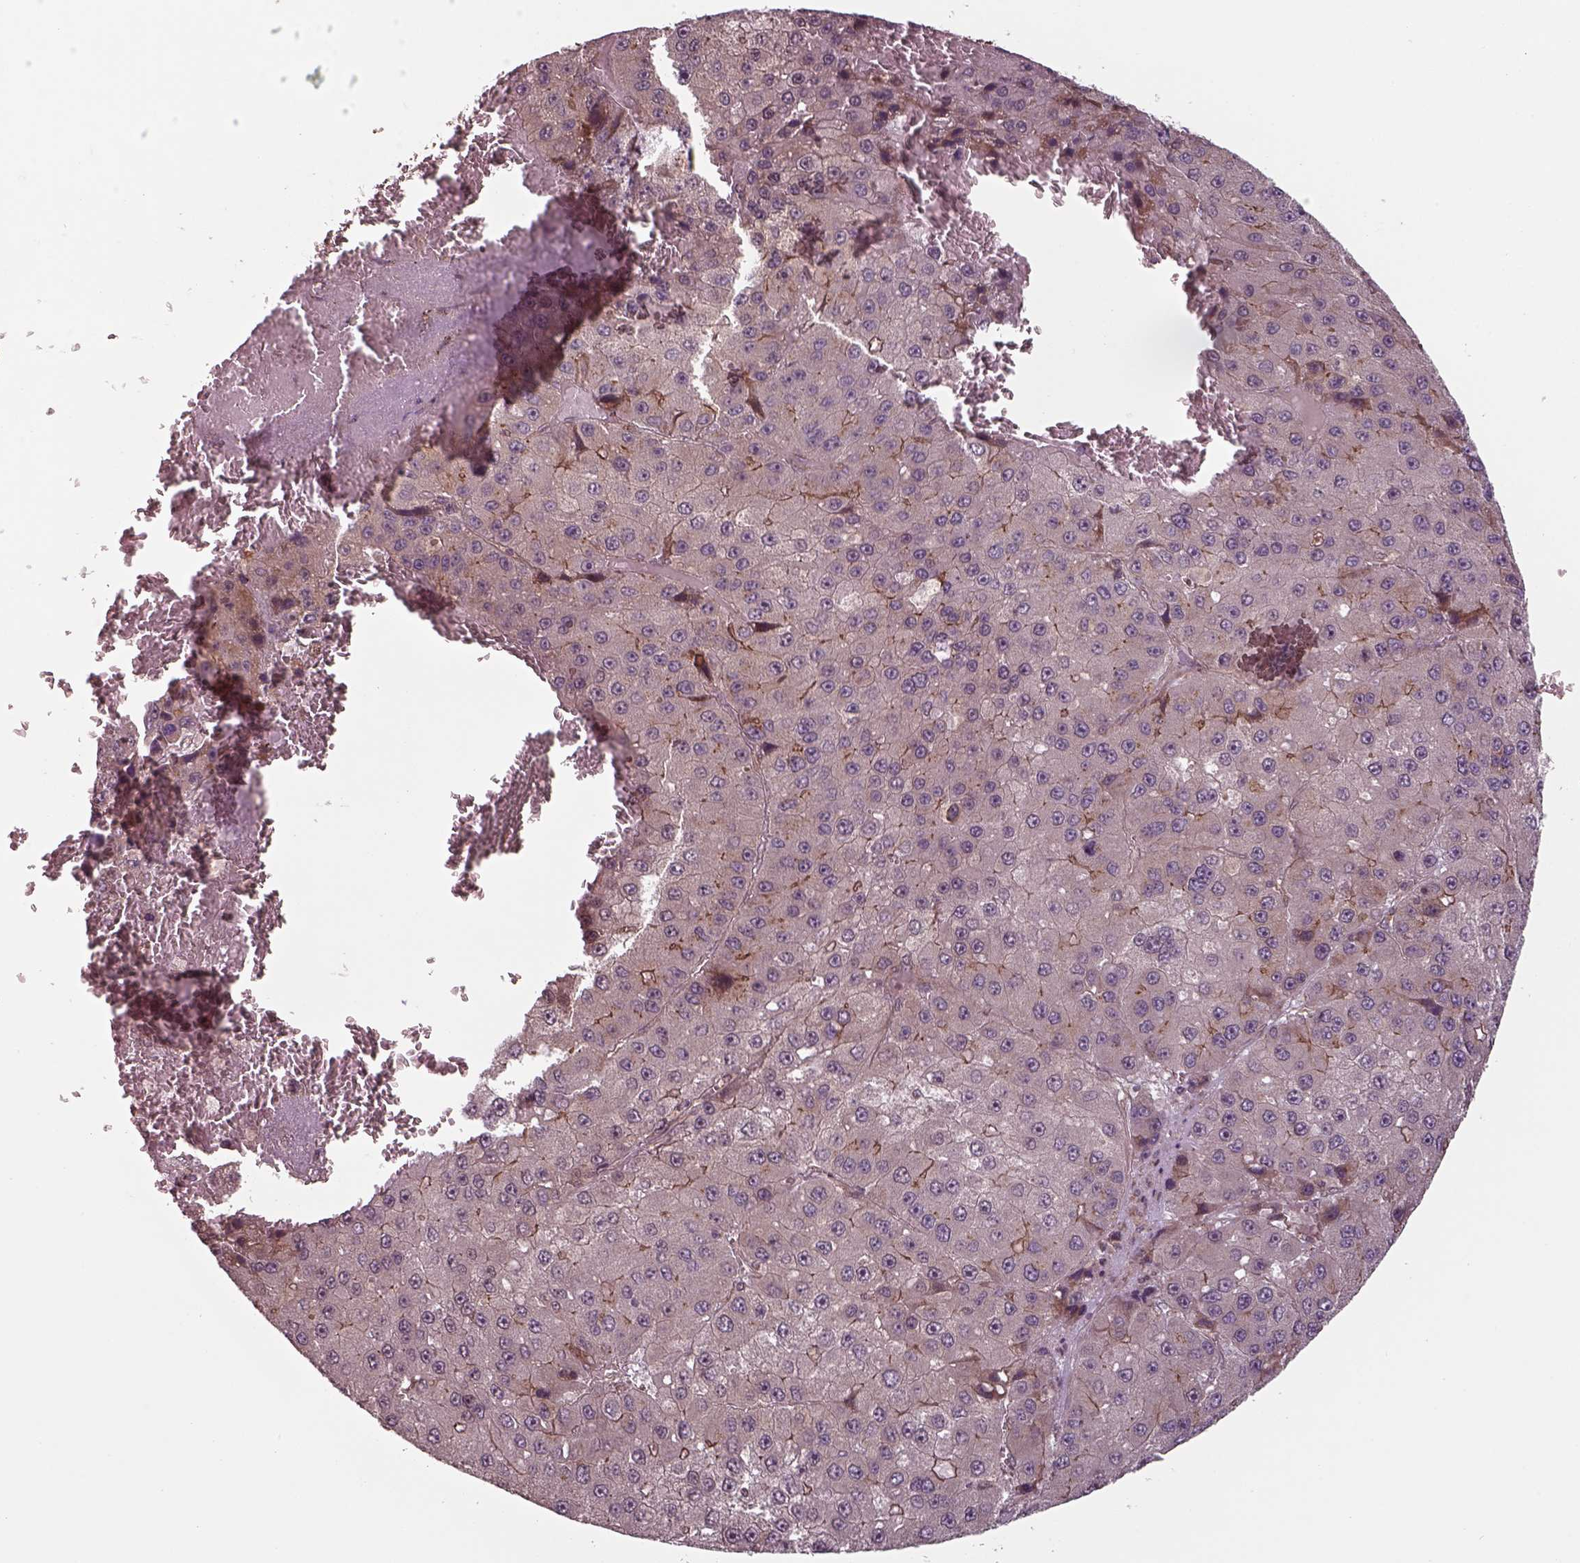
{"staining": {"intensity": "moderate", "quantity": "<25%", "location": "cytoplasmic/membranous"}, "tissue": "liver cancer", "cell_type": "Tumor cells", "image_type": "cancer", "snomed": [{"axis": "morphology", "description": "Carcinoma, Hepatocellular, NOS"}, {"axis": "topography", "description": "Liver"}], "caption": "Immunohistochemical staining of human hepatocellular carcinoma (liver) shows moderate cytoplasmic/membranous protein positivity in approximately <25% of tumor cells.", "gene": "CHMP3", "patient": {"sex": "female", "age": 73}}